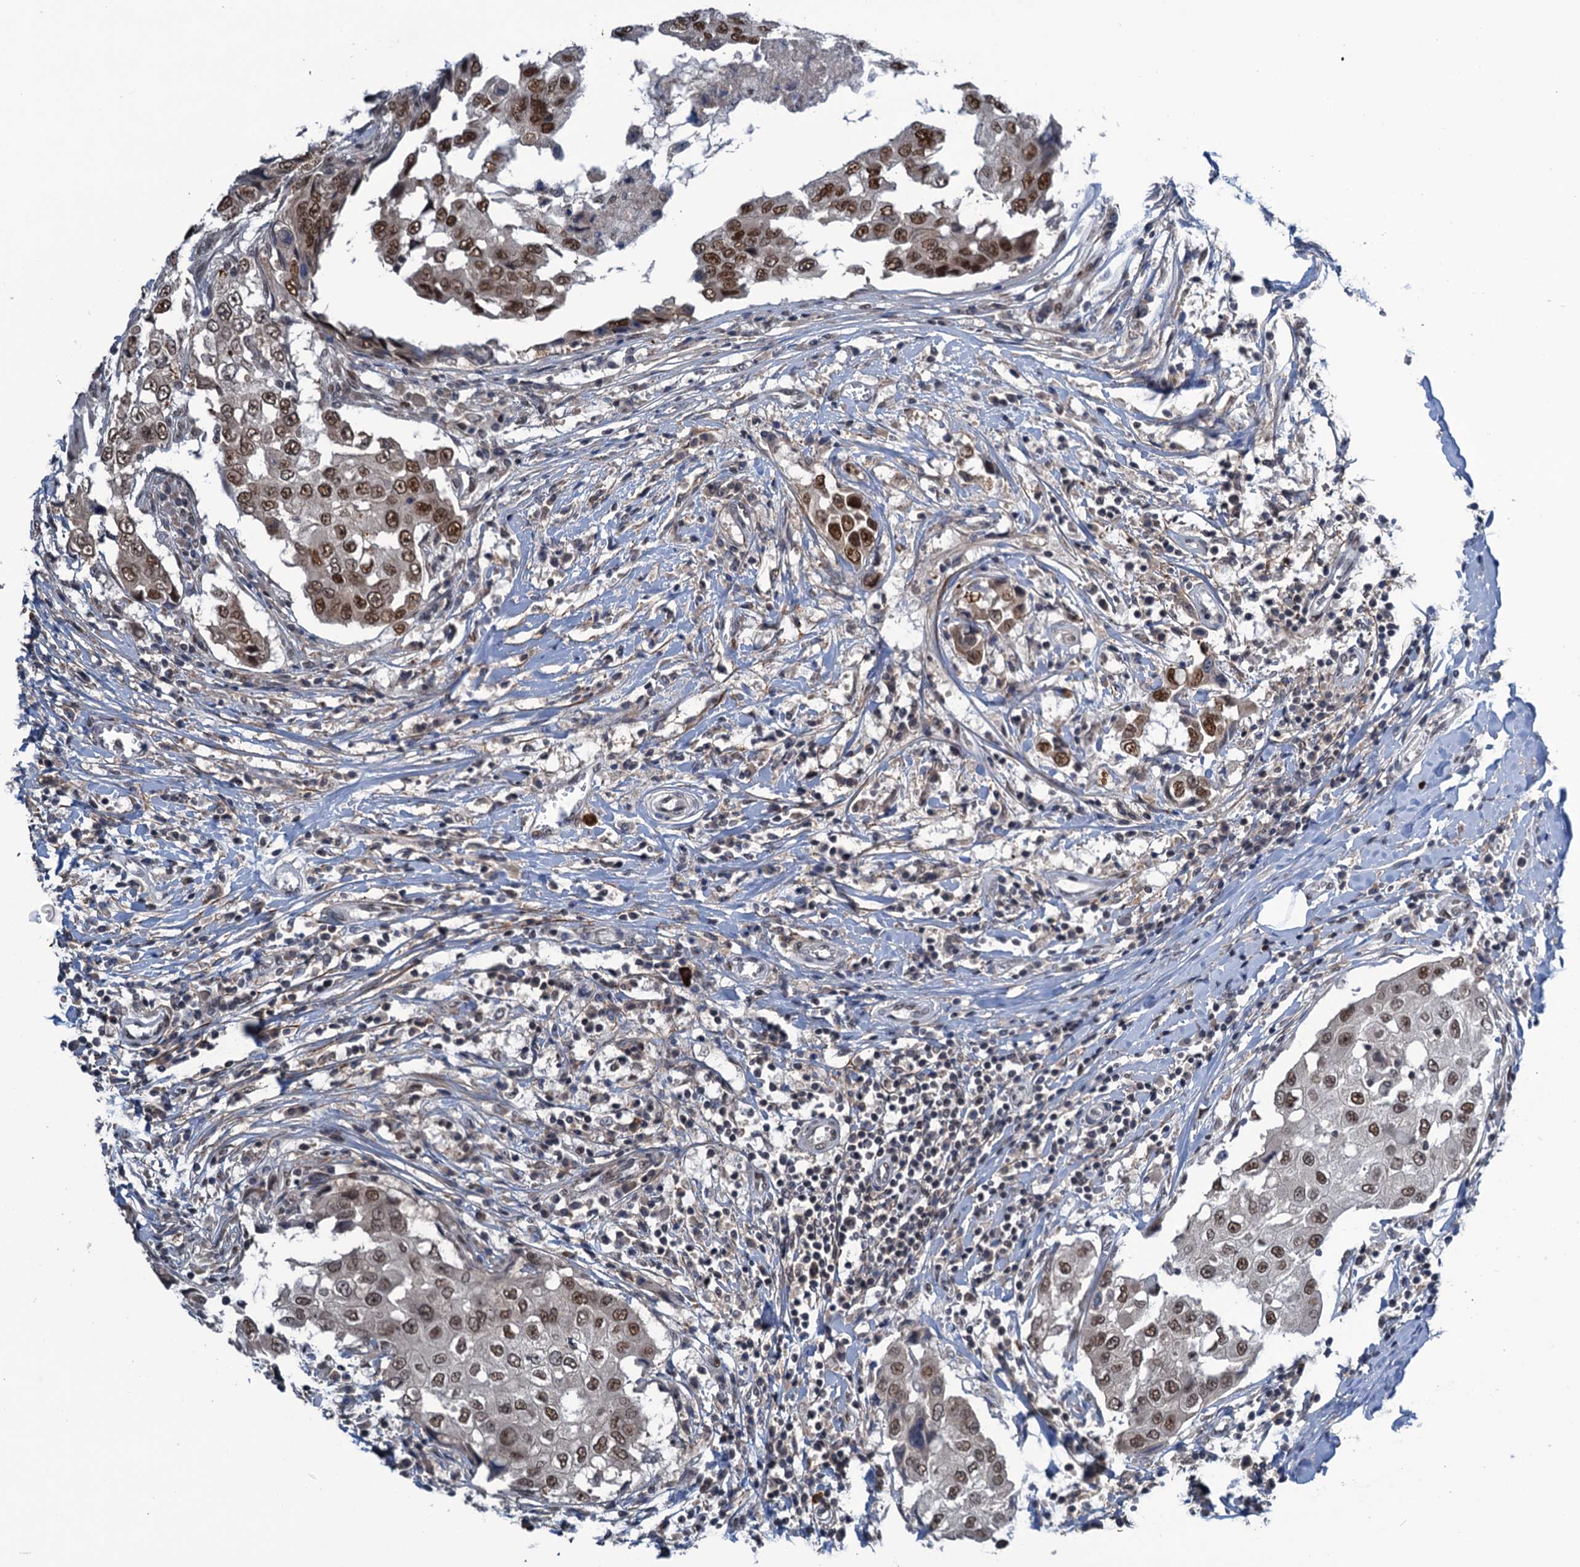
{"staining": {"intensity": "moderate", "quantity": ">75%", "location": "nuclear"}, "tissue": "breast cancer", "cell_type": "Tumor cells", "image_type": "cancer", "snomed": [{"axis": "morphology", "description": "Duct carcinoma"}, {"axis": "topography", "description": "Breast"}], "caption": "Immunohistochemical staining of breast cancer reveals medium levels of moderate nuclear protein expression in about >75% of tumor cells.", "gene": "SAE1", "patient": {"sex": "female", "age": 27}}